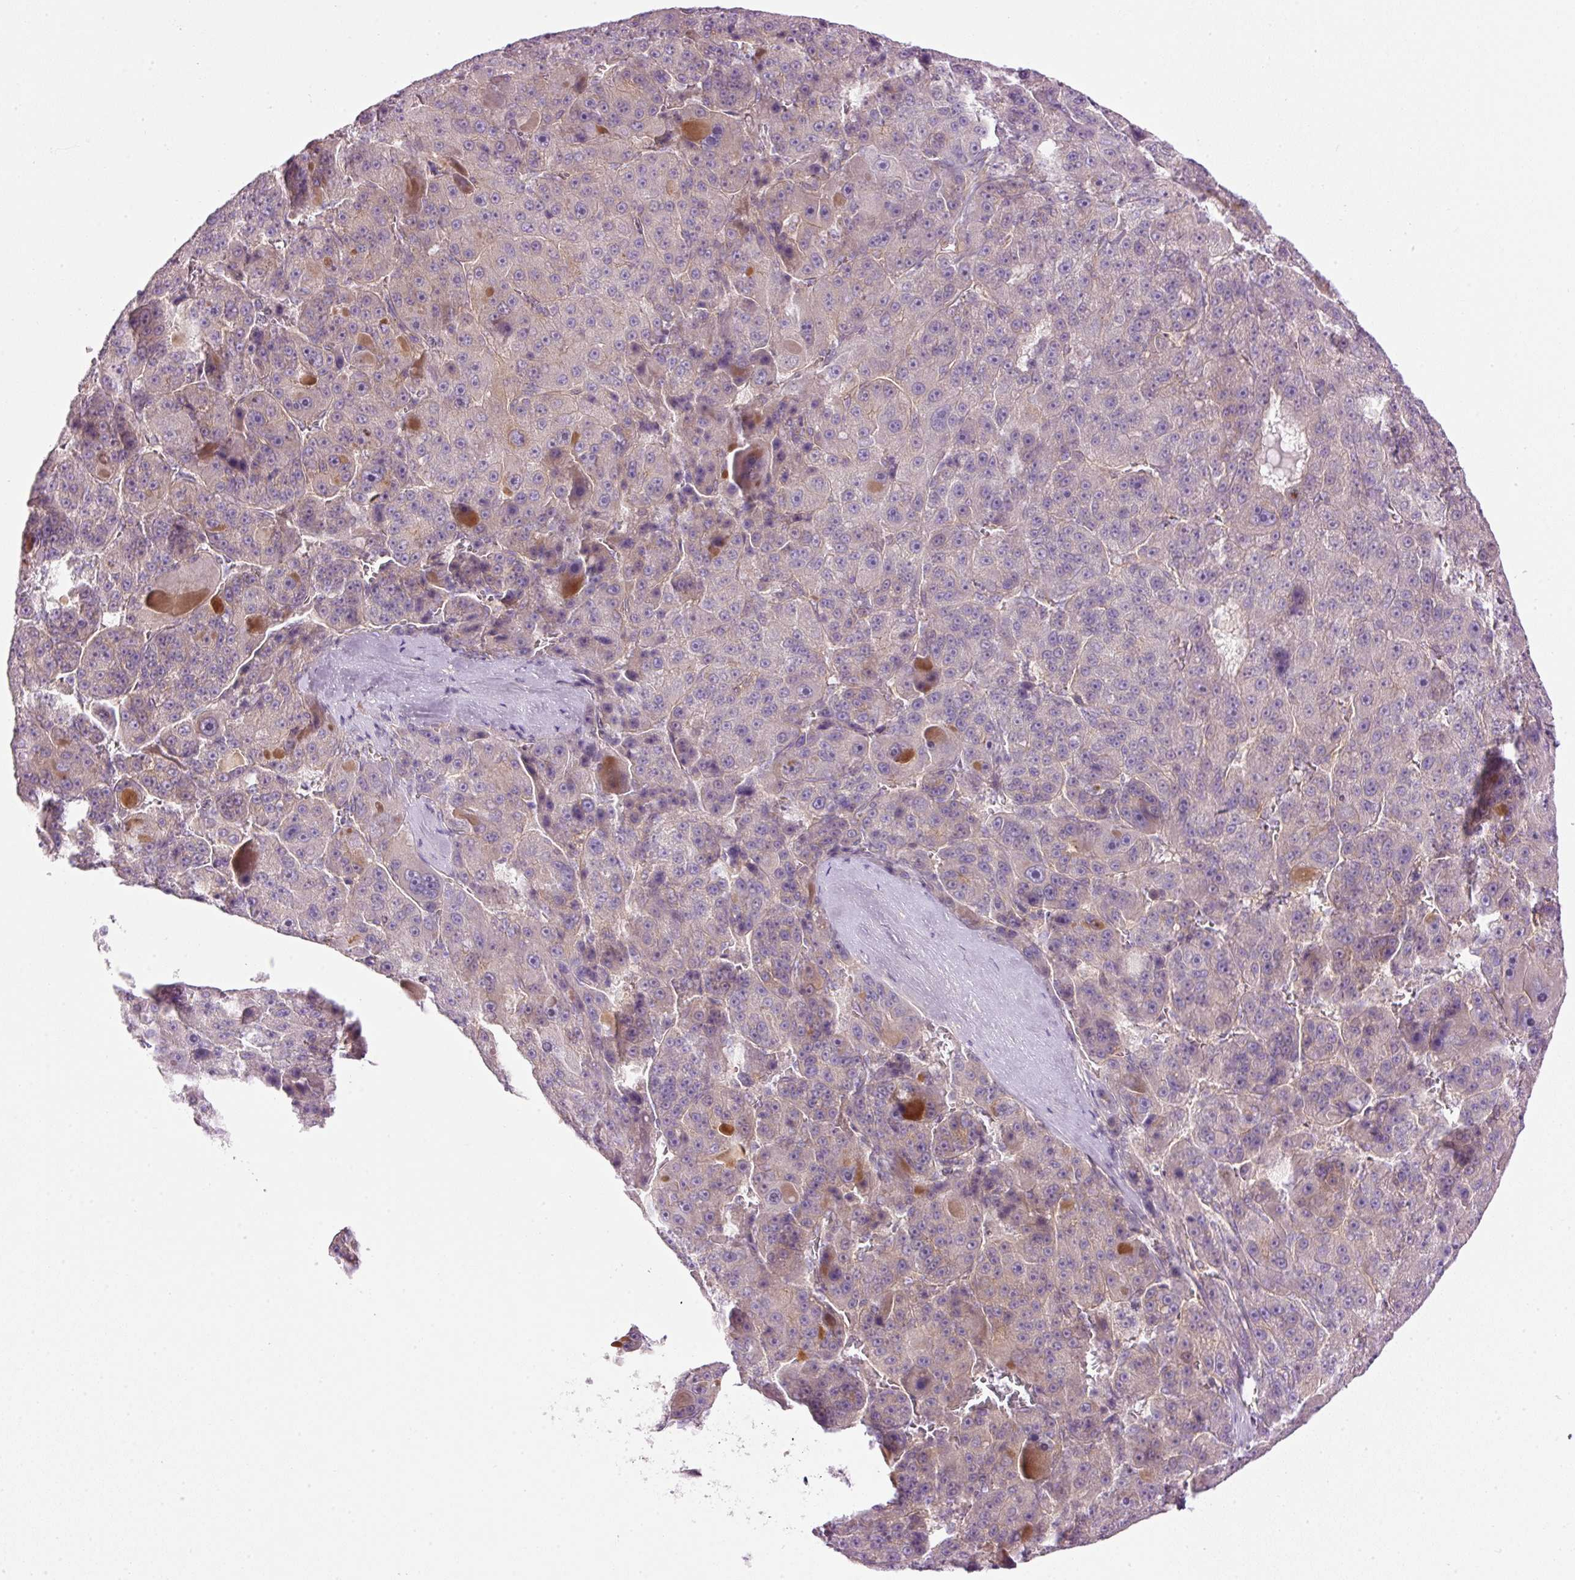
{"staining": {"intensity": "weak", "quantity": "25%-75%", "location": "cytoplasmic/membranous"}, "tissue": "liver cancer", "cell_type": "Tumor cells", "image_type": "cancer", "snomed": [{"axis": "morphology", "description": "Carcinoma, Hepatocellular, NOS"}, {"axis": "topography", "description": "Liver"}], "caption": "A histopathology image showing weak cytoplasmic/membranous positivity in approximately 25%-75% of tumor cells in liver cancer, as visualized by brown immunohistochemical staining.", "gene": "MZT2B", "patient": {"sex": "male", "age": 76}}